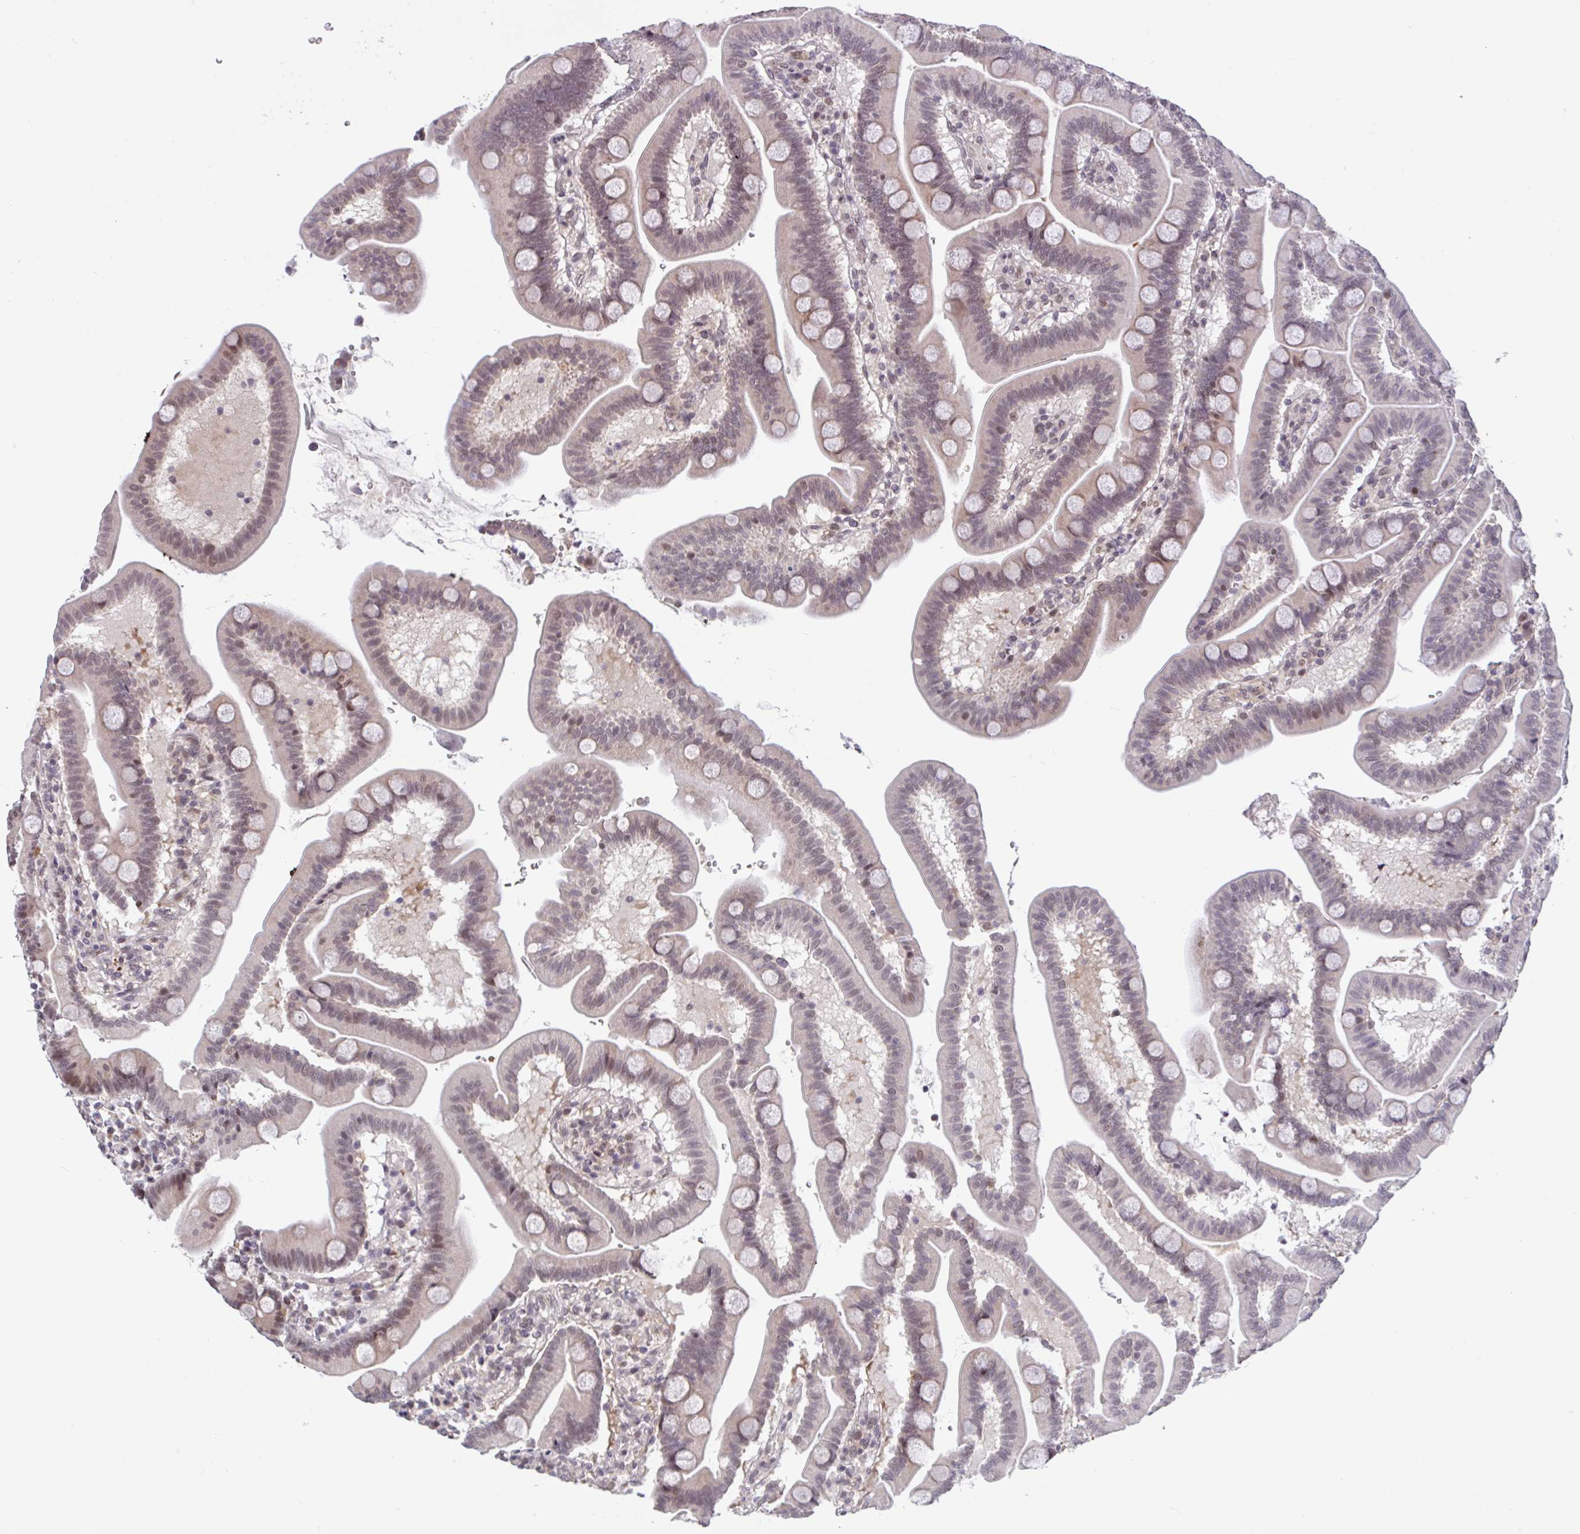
{"staining": {"intensity": "strong", "quantity": "<25%", "location": "nuclear"}, "tissue": "duodenum", "cell_type": "Glandular cells", "image_type": "normal", "snomed": [{"axis": "morphology", "description": "Normal tissue, NOS"}, {"axis": "topography", "description": "Duodenum"}], "caption": "The photomicrograph displays immunohistochemical staining of unremarkable duodenum. There is strong nuclear staining is identified in about <25% of glandular cells. (DAB IHC with brightfield microscopy, high magnification).", "gene": "ZNF414", "patient": {"sex": "male", "age": 59}}